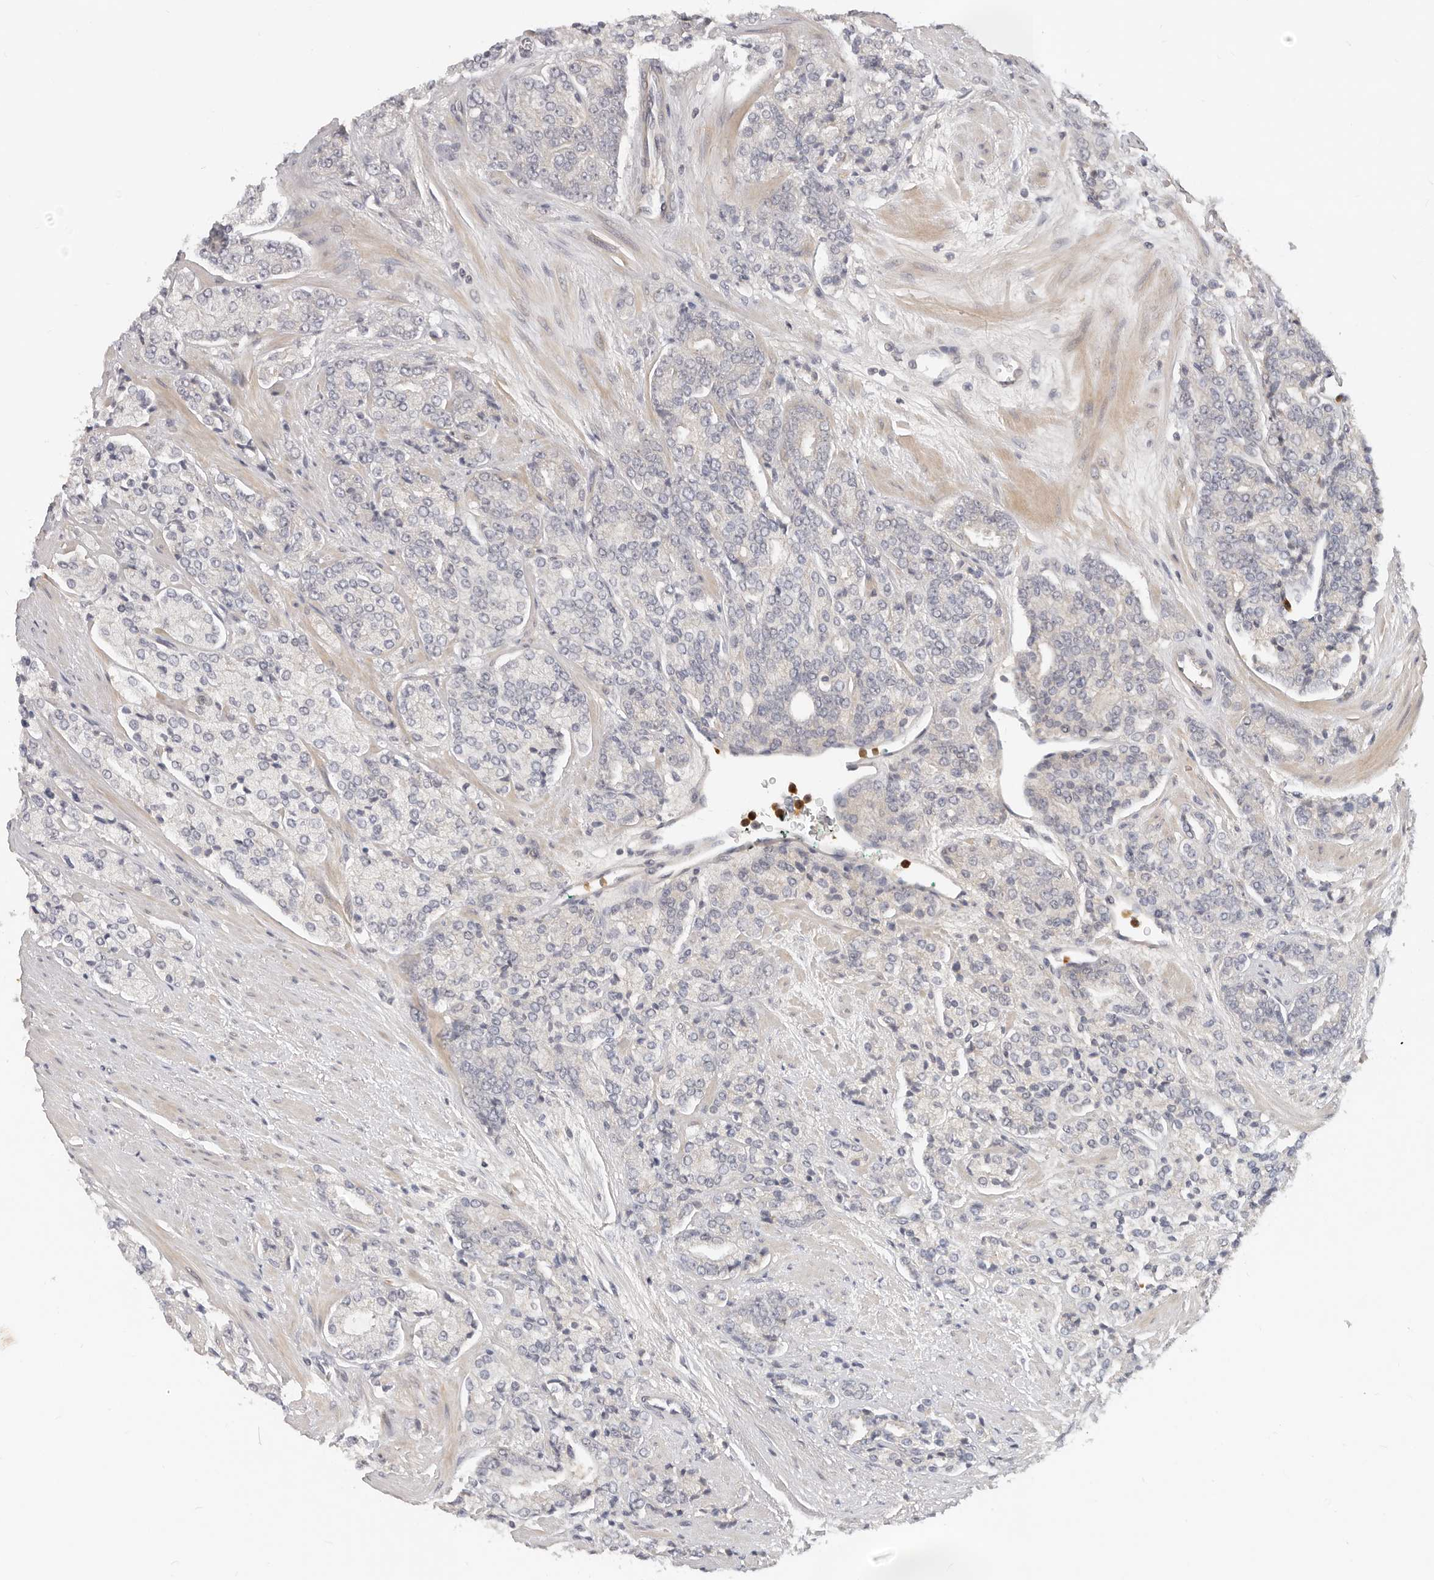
{"staining": {"intensity": "negative", "quantity": "none", "location": "none"}, "tissue": "prostate cancer", "cell_type": "Tumor cells", "image_type": "cancer", "snomed": [{"axis": "morphology", "description": "Adenocarcinoma, High grade"}, {"axis": "topography", "description": "Prostate"}], "caption": "Immunohistochemistry (IHC) photomicrograph of prostate cancer stained for a protein (brown), which displays no staining in tumor cells. (Immunohistochemistry, brightfield microscopy, high magnification).", "gene": "USP49", "patient": {"sex": "male", "age": 71}}